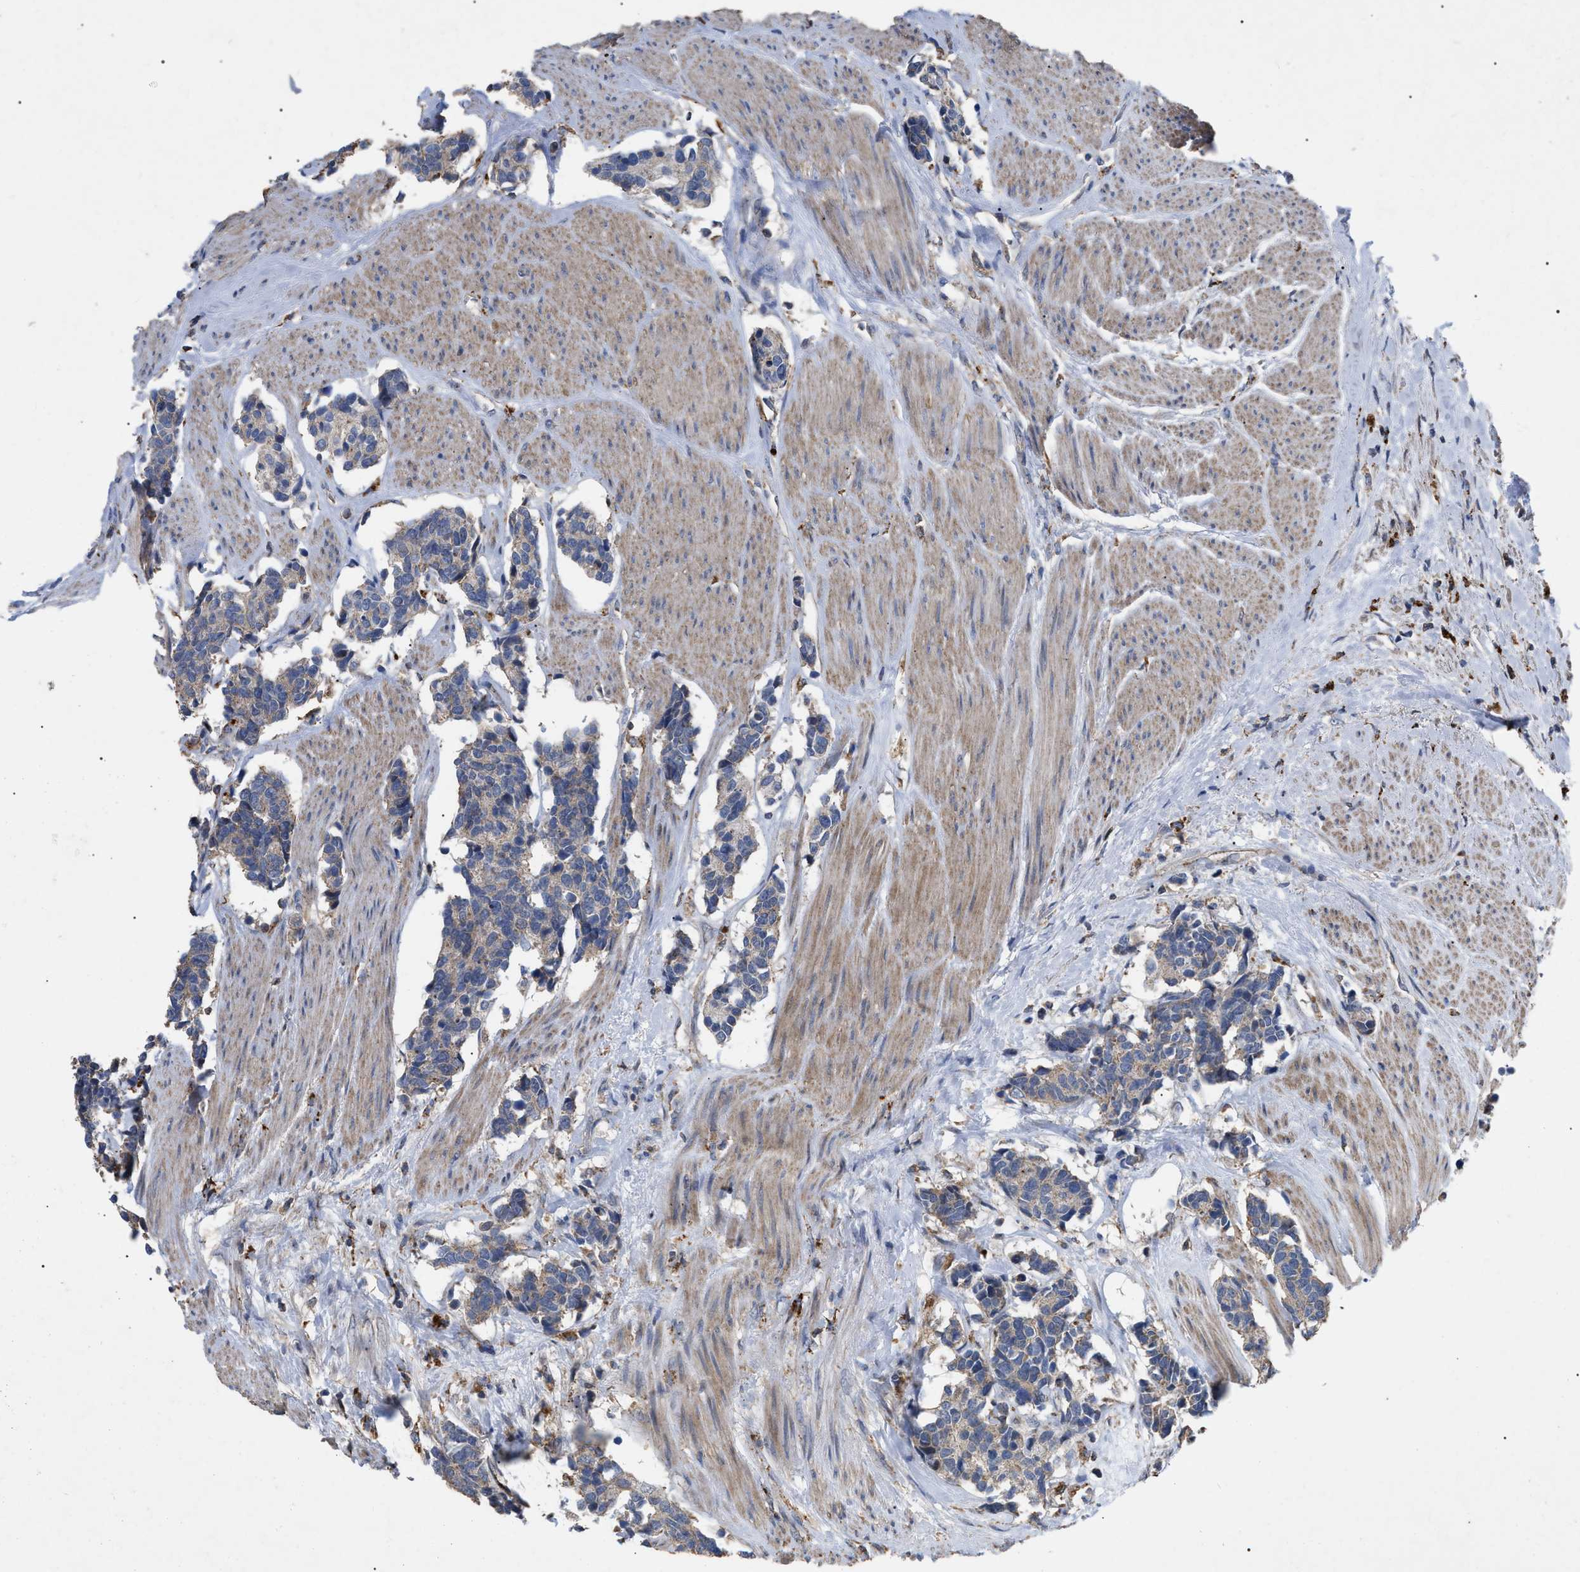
{"staining": {"intensity": "negative", "quantity": "none", "location": "none"}, "tissue": "carcinoid", "cell_type": "Tumor cells", "image_type": "cancer", "snomed": [{"axis": "morphology", "description": "Carcinoma, NOS"}, {"axis": "morphology", "description": "Carcinoid, malignant, NOS"}, {"axis": "topography", "description": "Urinary bladder"}], "caption": "The histopathology image exhibits no significant staining in tumor cells of carcinoid. Nuclei are stained in blue.", "gene": "FAM171A2", "patient": {"sex": "male", "age": 57}}